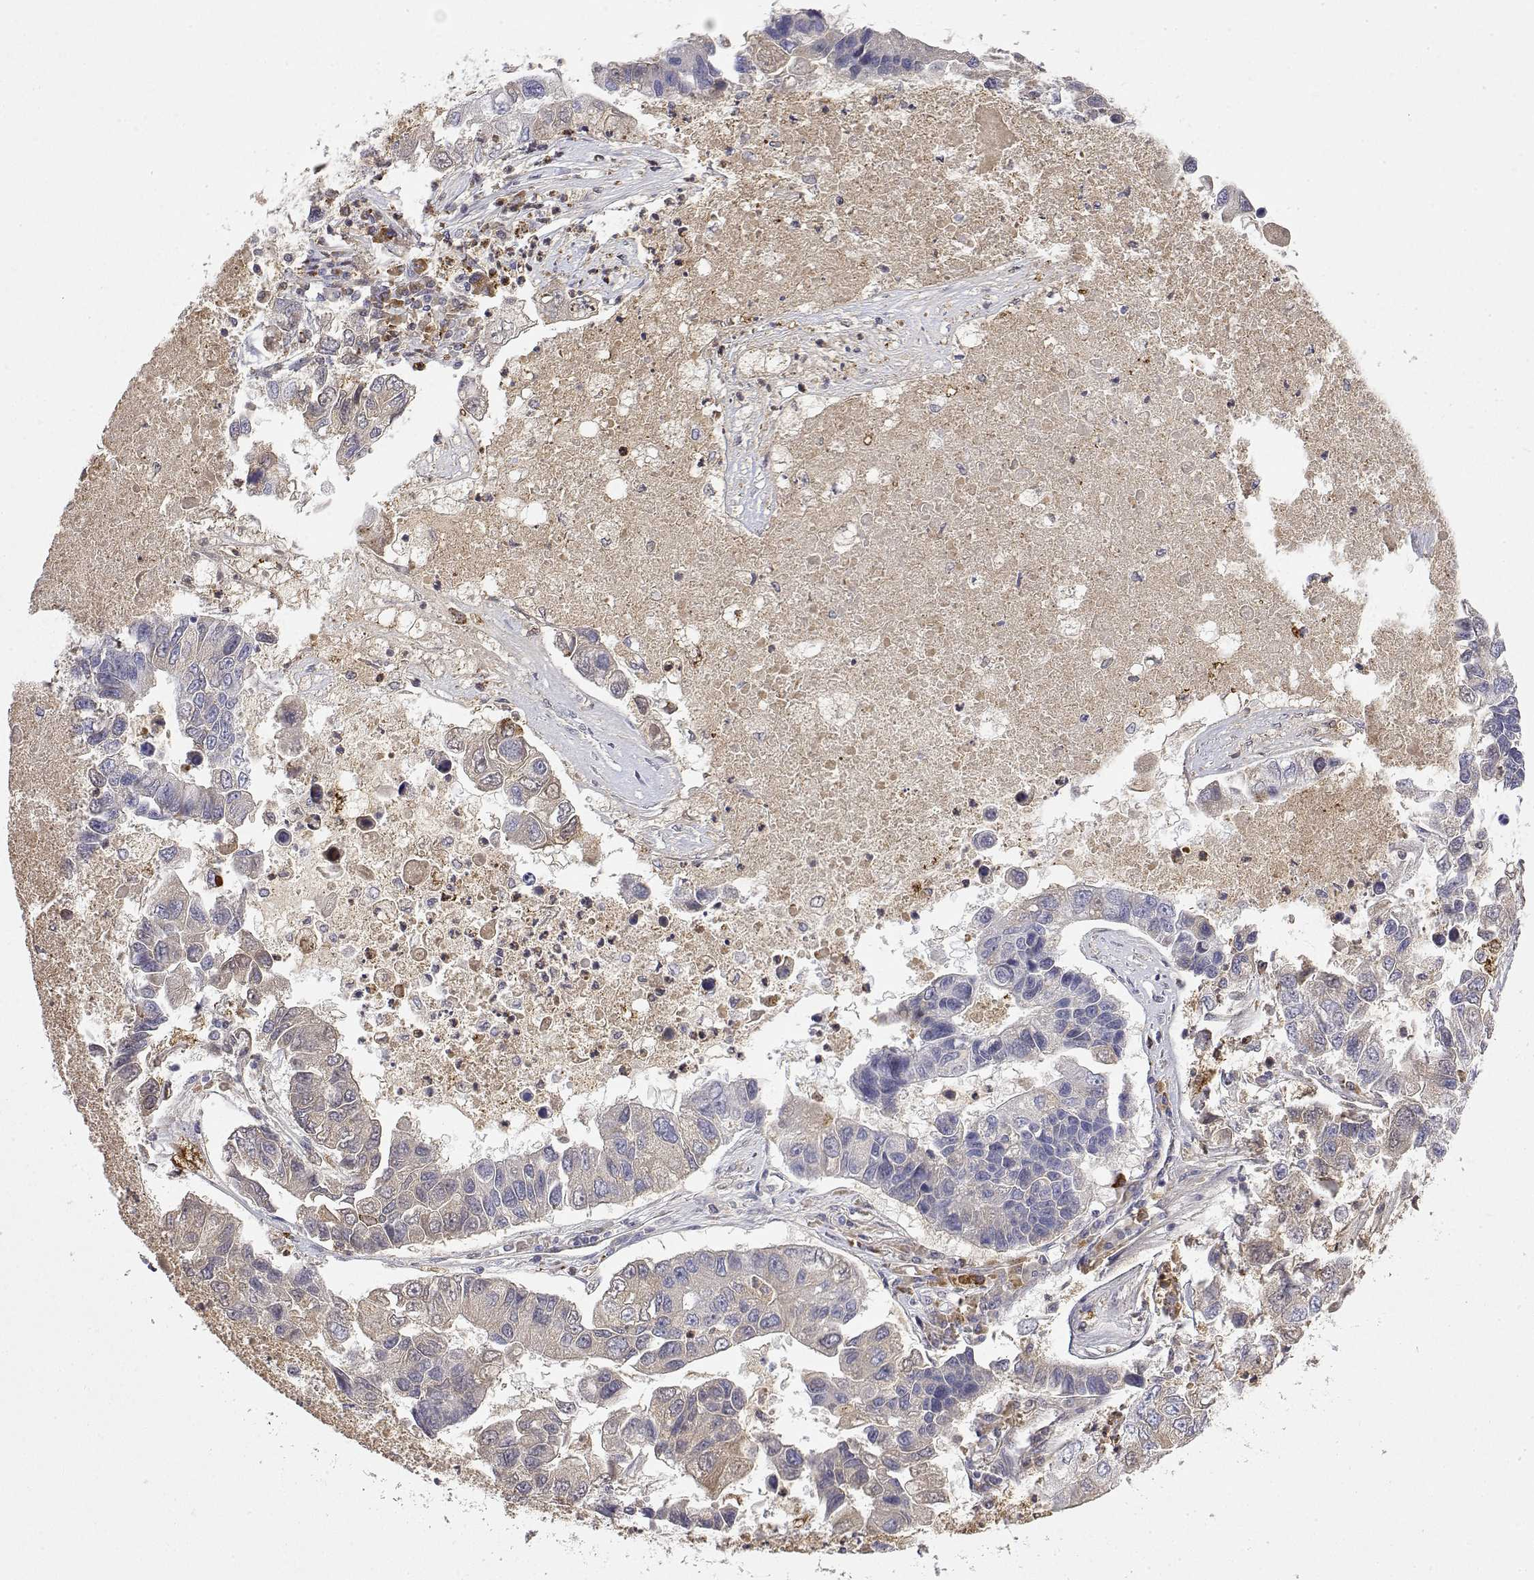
{"staining": {"intensity": "weak", "quantity": "<25%", "location": "cytoplasmic/membranous"}, "tissue": "lung cancer", "cell_type": "Tumor cells", "image_type": "cancer", "snomed": [{"axis": "morphology", "description": "Adenocarcinoma, NOS"}, {"axis": "topography", "description": "Bronchus"}, {"axis": "topography", "description": "Lung"}], "caption": "This is a micrograph of IHC staining of lung cancer, which shows no positivity in tumor cells. (DAB (3,3'-diaminobenzidine) immunohistochemistry (IHC) visualized using brightfield microscopy, high magnification).", "gene": "IGFBP4", "patient": {"sex": "female", "age": 51}}